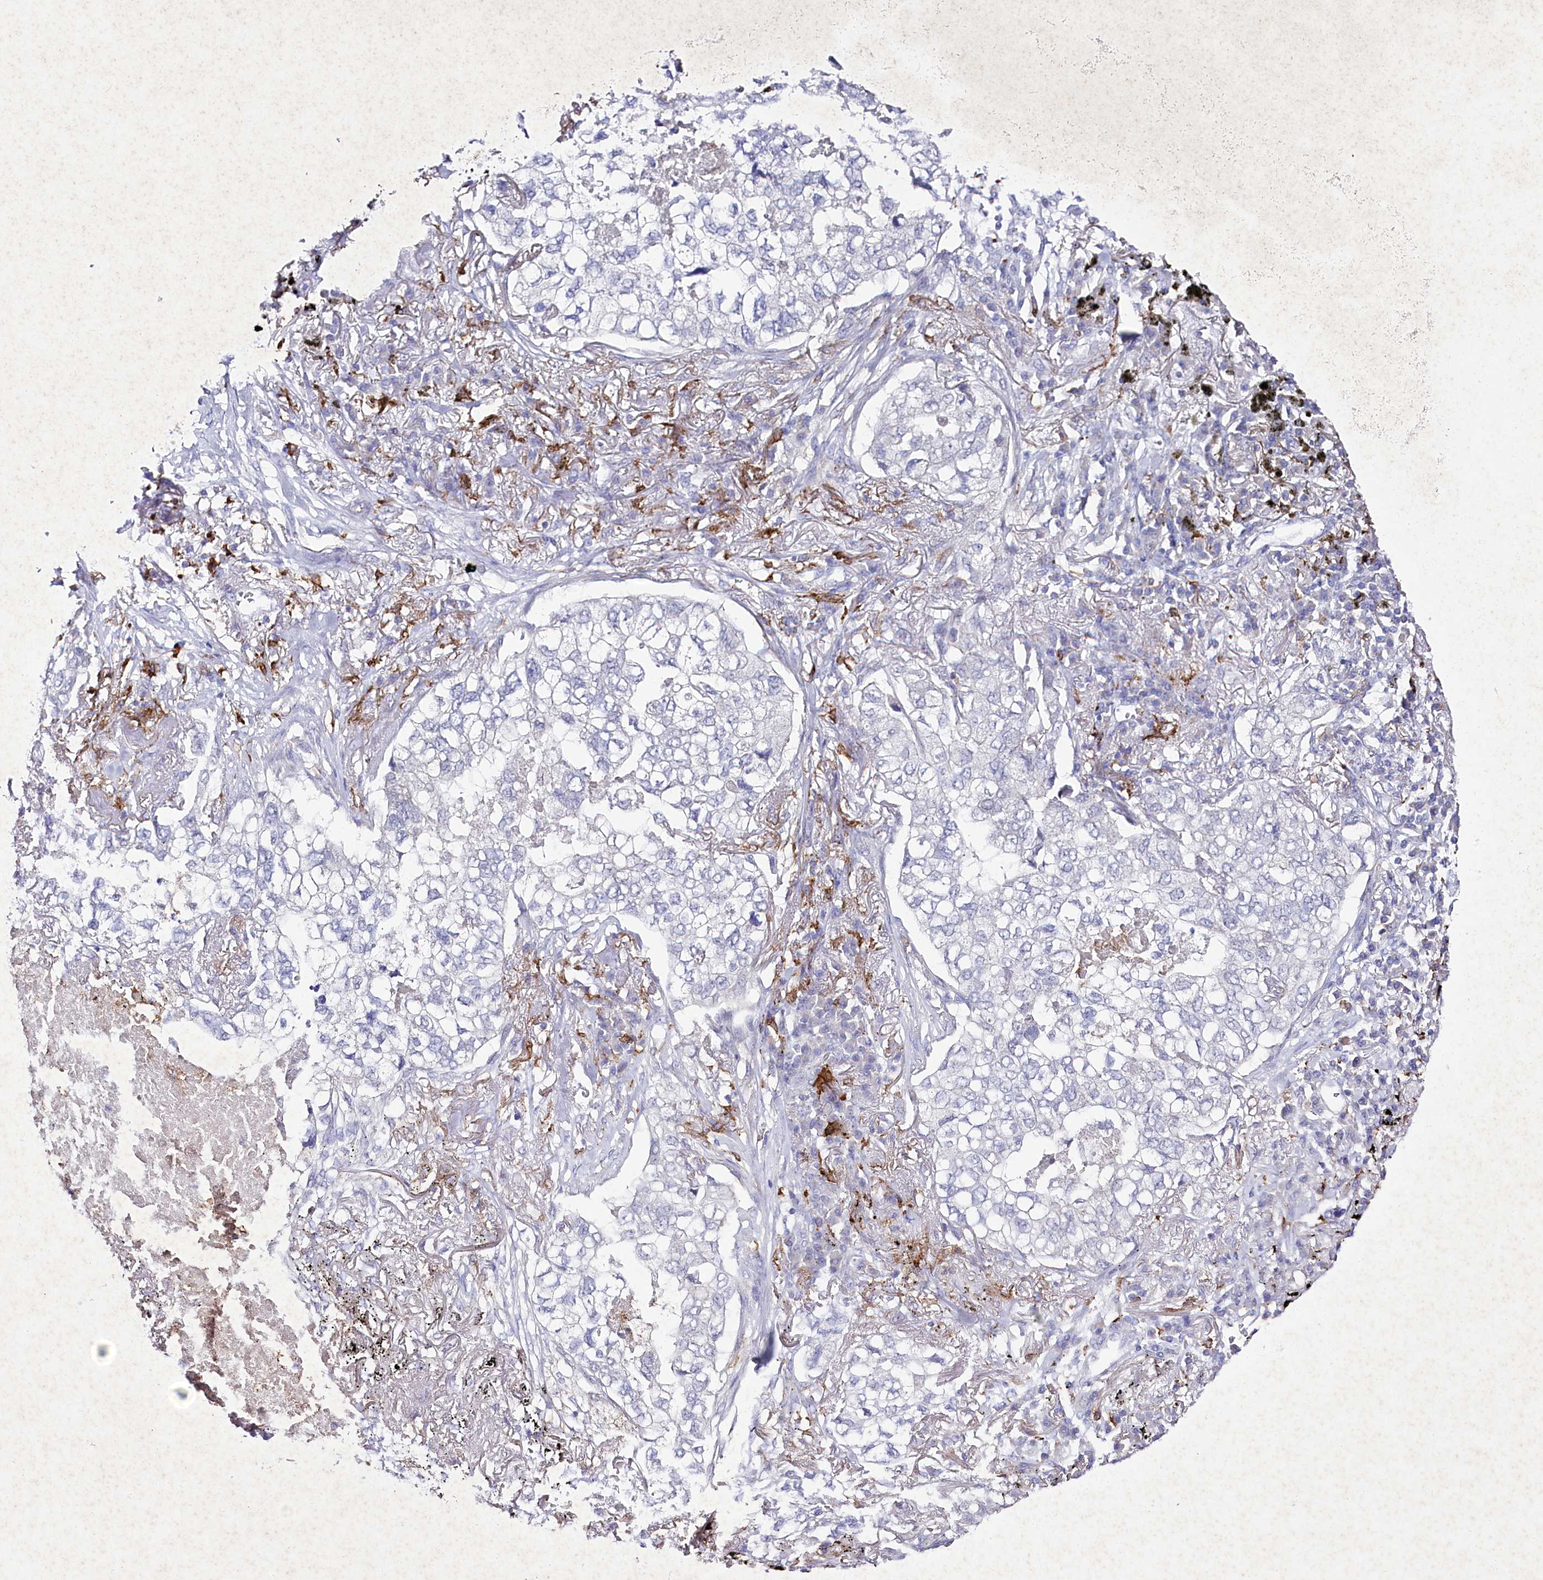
{"staining": {"intensity": "negative", "quantity": "none", "location": "none"}, "tissue": "lung cancer", "cell_type": "Tumor cells", "image_type": "cancer", "snomed": [{"axis": "morphology", "description": "Adenocarcinoma, NOS"}, {"axis": "topography", "description": "Lung"}], "caption": "The IHC micrograph has no significant expression in tumor cells of lung adenocarcinoma tissue. Brightfield microscopy of immunohistochemistry stained with DAB (brown) and hematoxylin (blue), captured at high magnification.", "gene": "CLEC4M", "patient": {"sex": "male", "age": 65}}